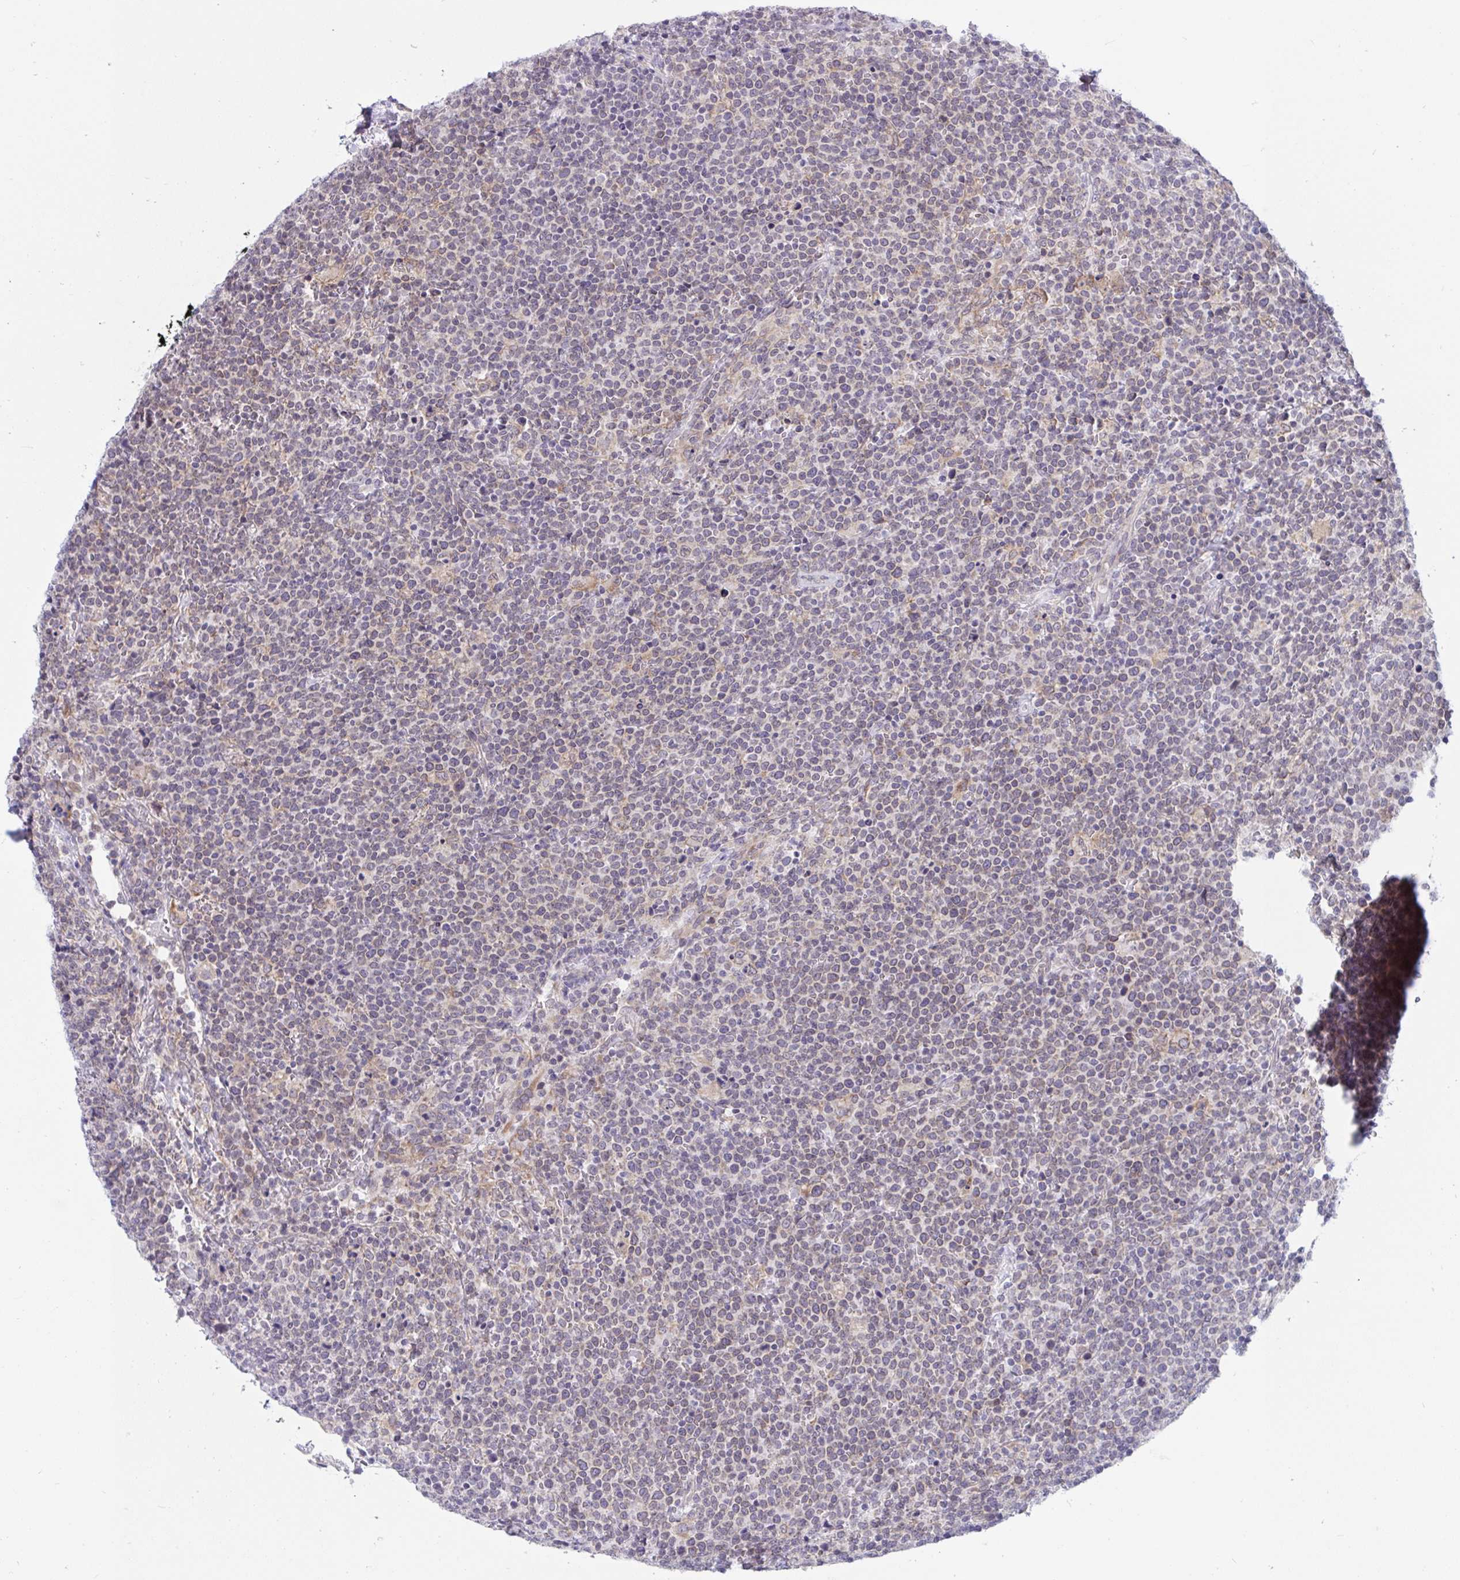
{"staining": {"intensity": "weak", "quantity": "25%-75%", "location": "cytoplasmic/membranous"}, "tissue": "lymphoma", "cell_type": "Tumor cells", "image_type": "cancer", "snomed": [{"axis": "morphology", "description": "Malignant lymphoma, non-Hodgkin's type, High grade"}, {"axis": "topography", "description": "Lymph node"}], "caption": "High-magnification brightfield microscopy of lymphoma stained with DAB (3,3'-diaminobenzidine) (brown) and counterstained with hematoxylin (blue). tumor cells exhibit weak cytoplasmic/membranous expression is seen in about25%-75% of cells.", "gene": "CAMLG", "patient": {"sex": "male", "age": 61}}